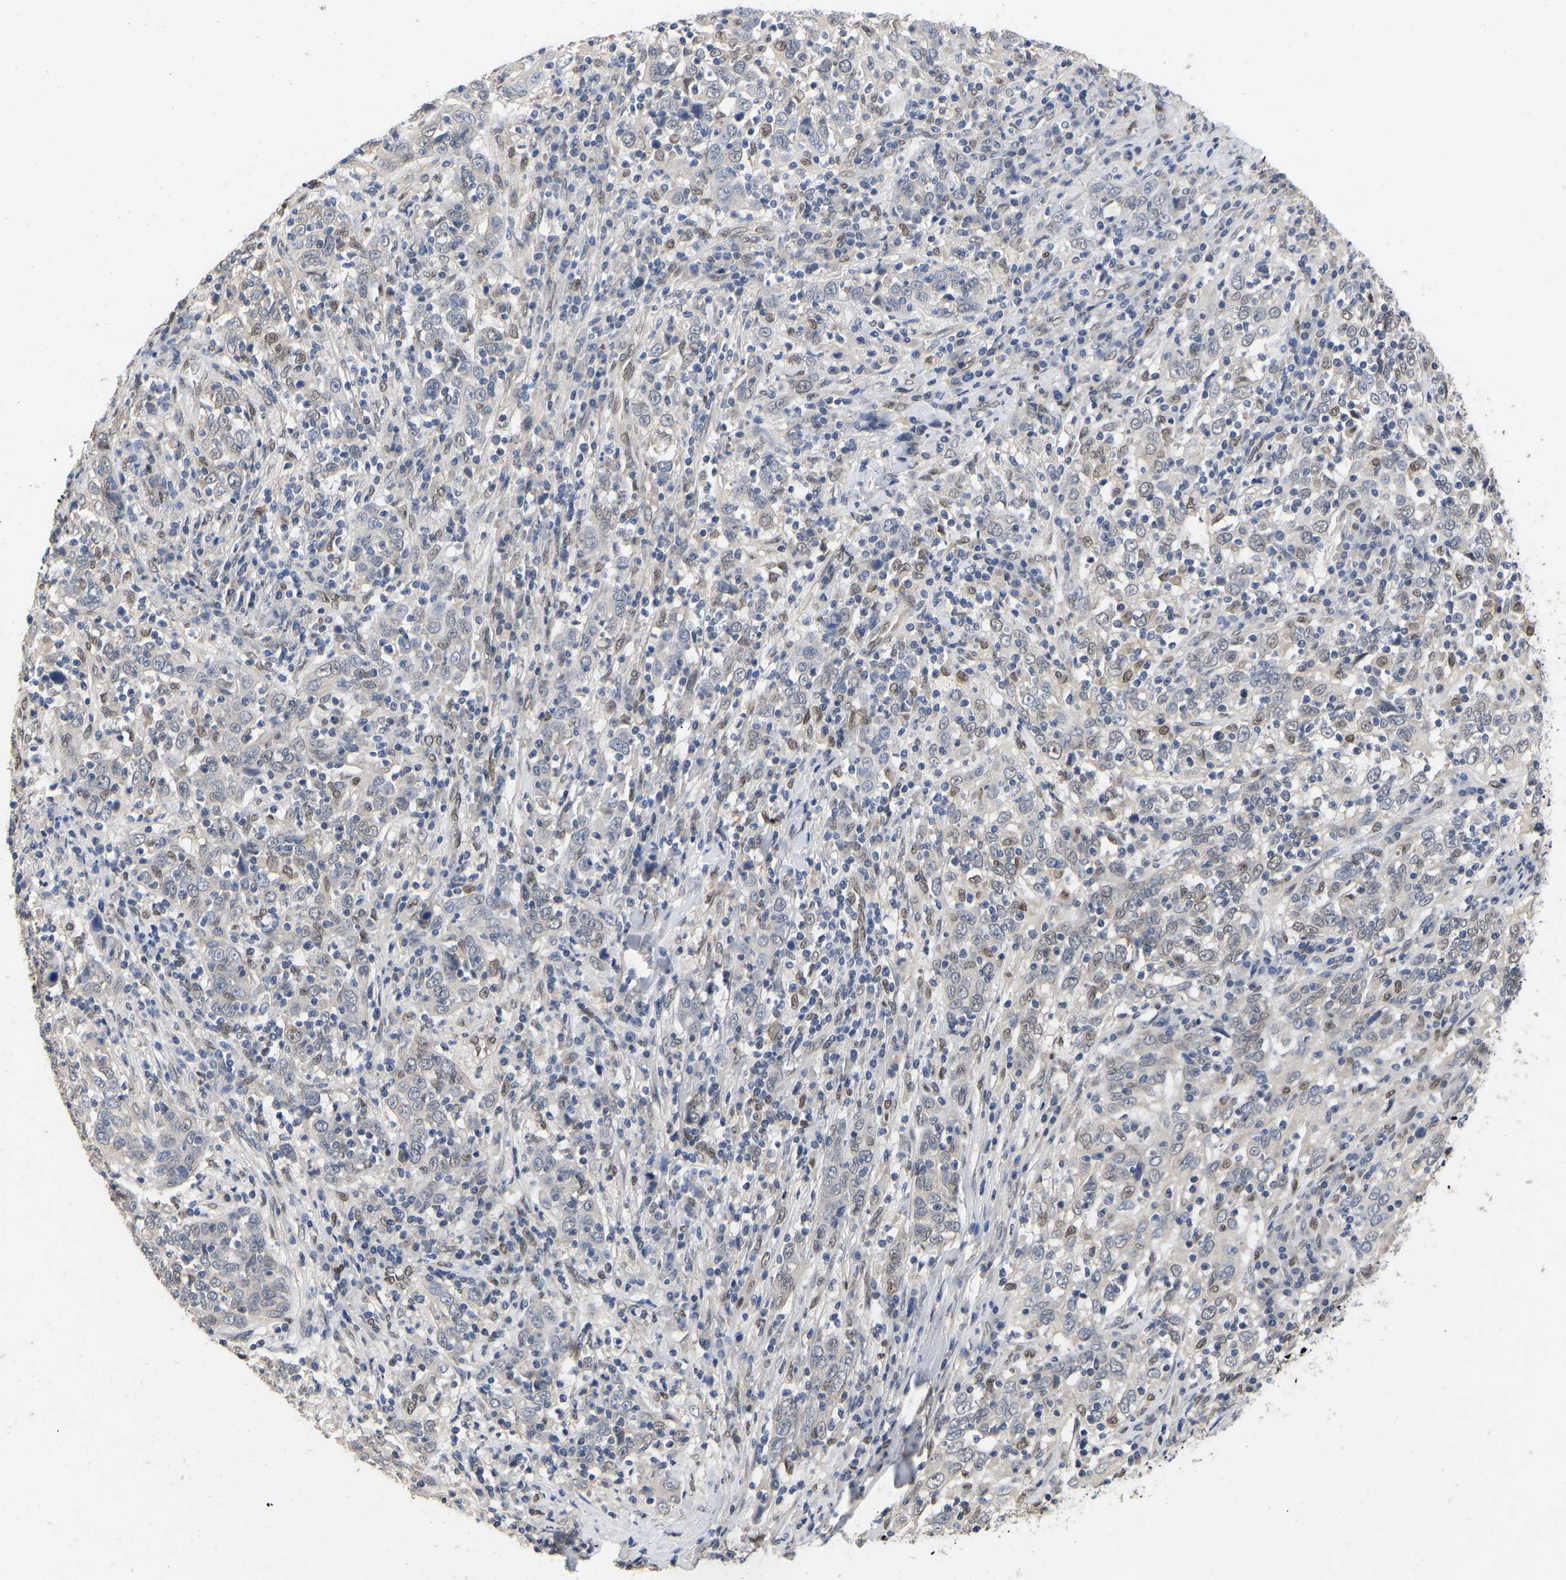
{"staining": {"intensity": "weak", "quantity": "<25%", "location": "nuclear"}, "tissue": "cervical cancer", "cell_type": "Tumor cells", "image_type": "cancer", "snomed": [{"axis": "morphology", "description": "Squamous cell carcinoma, NOS"}, {"axis": "topography", "description": "Cervix"}], "caption": "The image shows no staining of tumor cells in cervical cancer (squamous cell carcinoma). (Brightfield microscopy of DAB IHC at high magnification).", "gene": "QKI", "patient": {"sex": "female", "age": 46}}